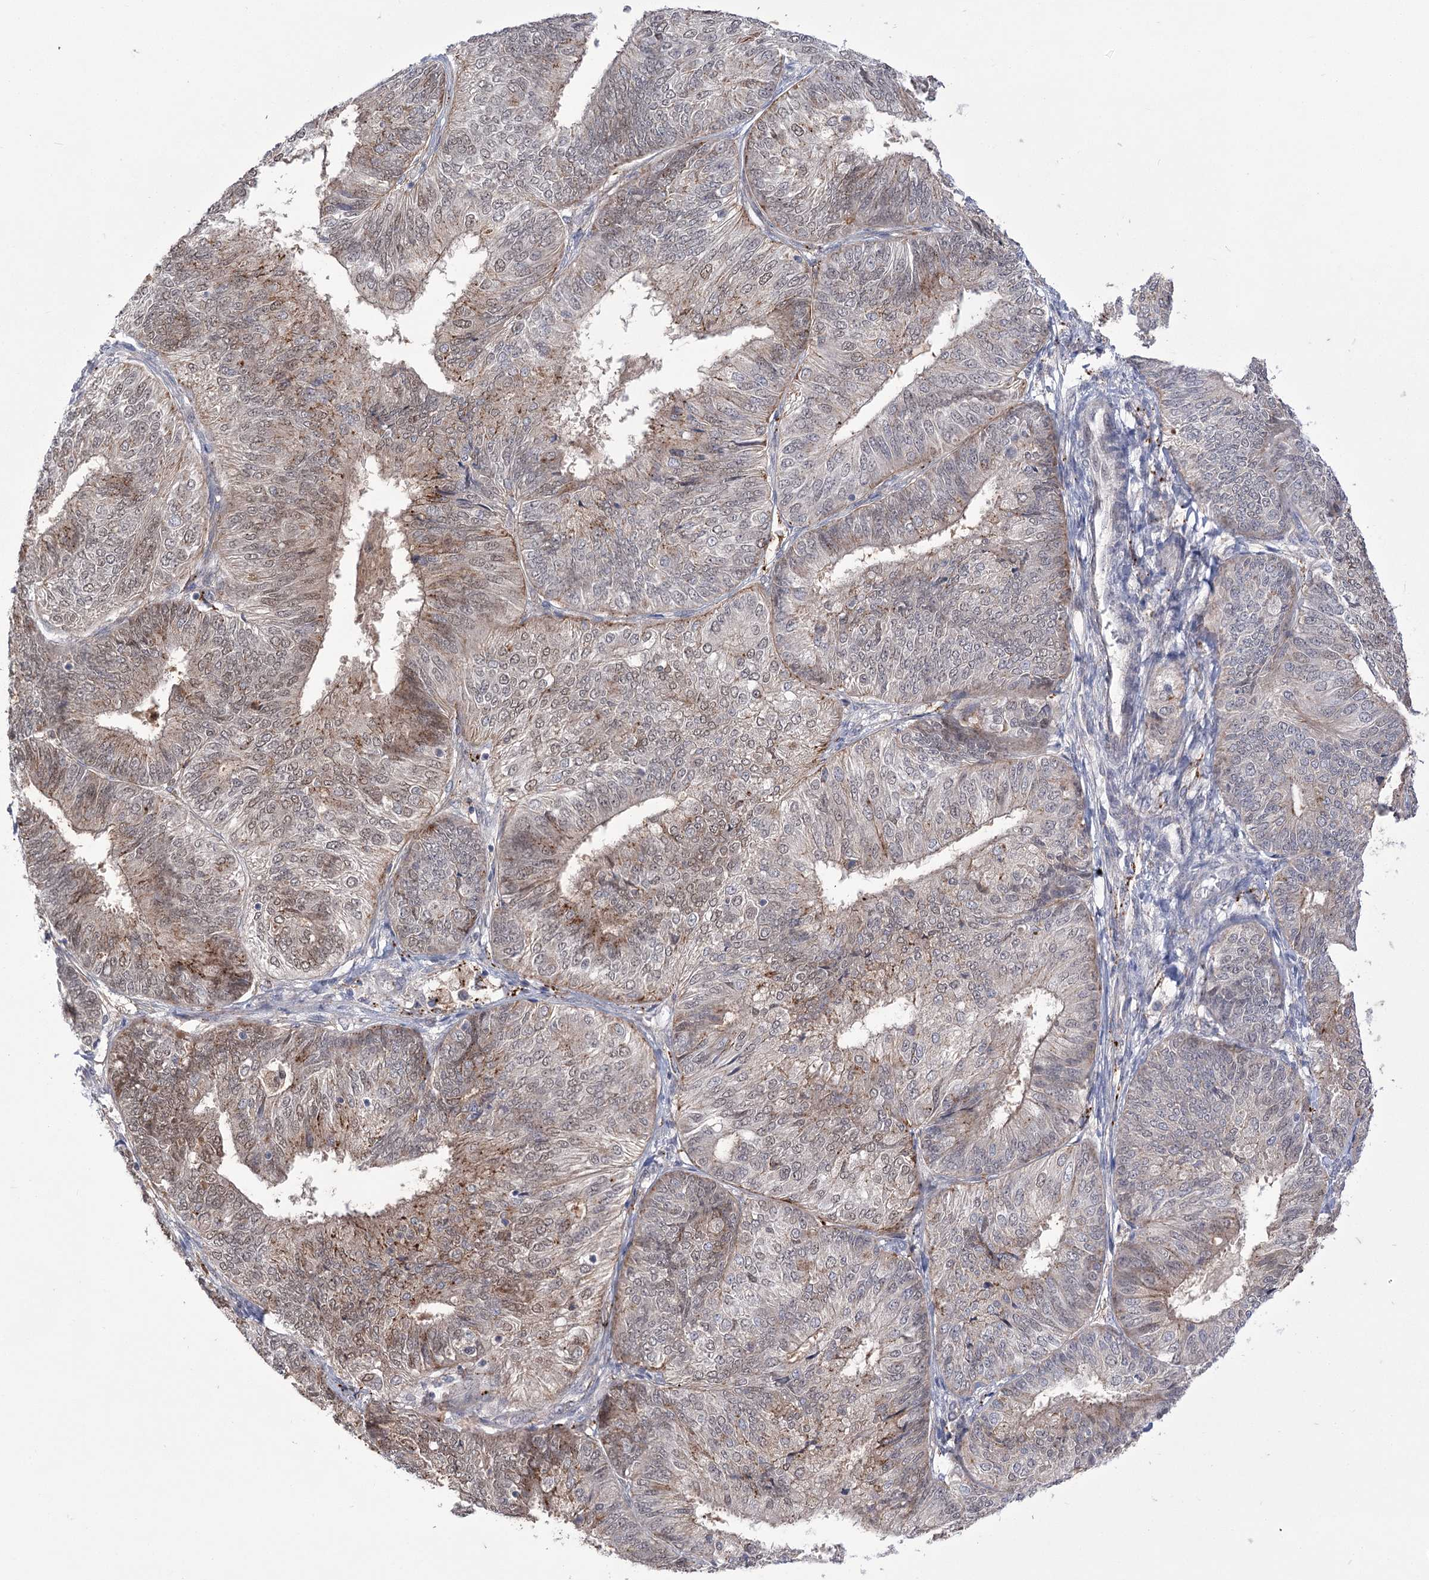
{"staining": {"intensity": "weak", "quantity": "25%-75%", "location": "cytoplasmic/membranous,nuclear"}, "tissue": "endometrial cancer", "cell_type": "Tumor cells", "image_type": "cancer", "snomed": [{"axis": "morphology", "description": "Adenocarcinoma, NOS"}, {"axis": "topography", "description": "Endometrium"}], "caption": "Immunohistochemical staining of human endometrial cancer shows weak cytoplasmic/membranous and nuclear protein positivity in approximately 25%-75% of tumor cells.", "gene": "SIAE", "patient": {"sex": "female", "age": 58}}